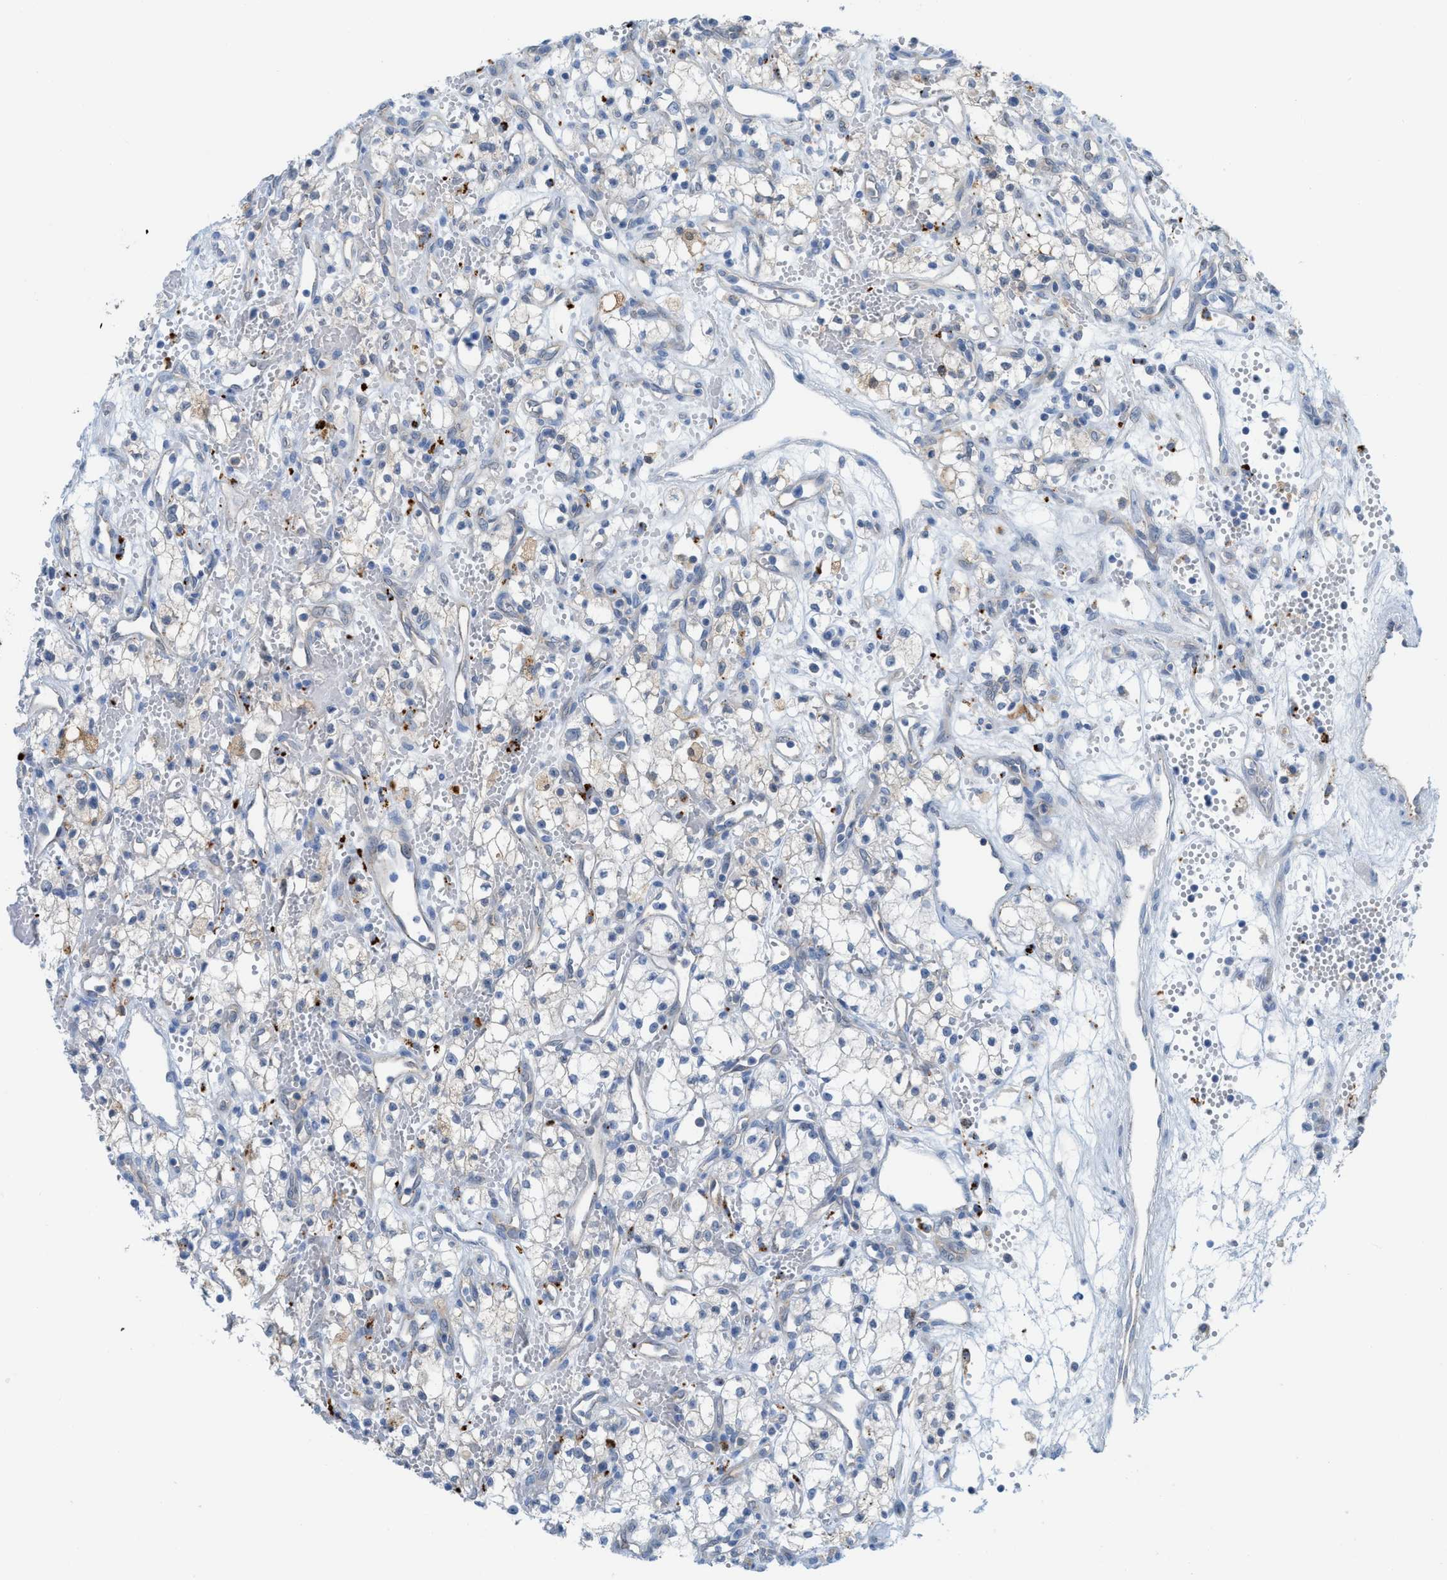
{"staining": {"intensity": "negative", "quantity": "none", "location": "none"}, "tissue": "renal cancer", "cell_type": "Tumor cells", "image_type": "cancer", "snomed": [{"axis": "morphology", "description": "Adenocarcinoma, NOS"}, {"axis": "topography", "description": "Kidney"}], "caption": "There is no significant expression in tumor cells of renal cancer (adenocarcinoma). Nuclei are stained in blue.", "gene": "CSTB", "patient": {"sex": "male", "age": 59}}